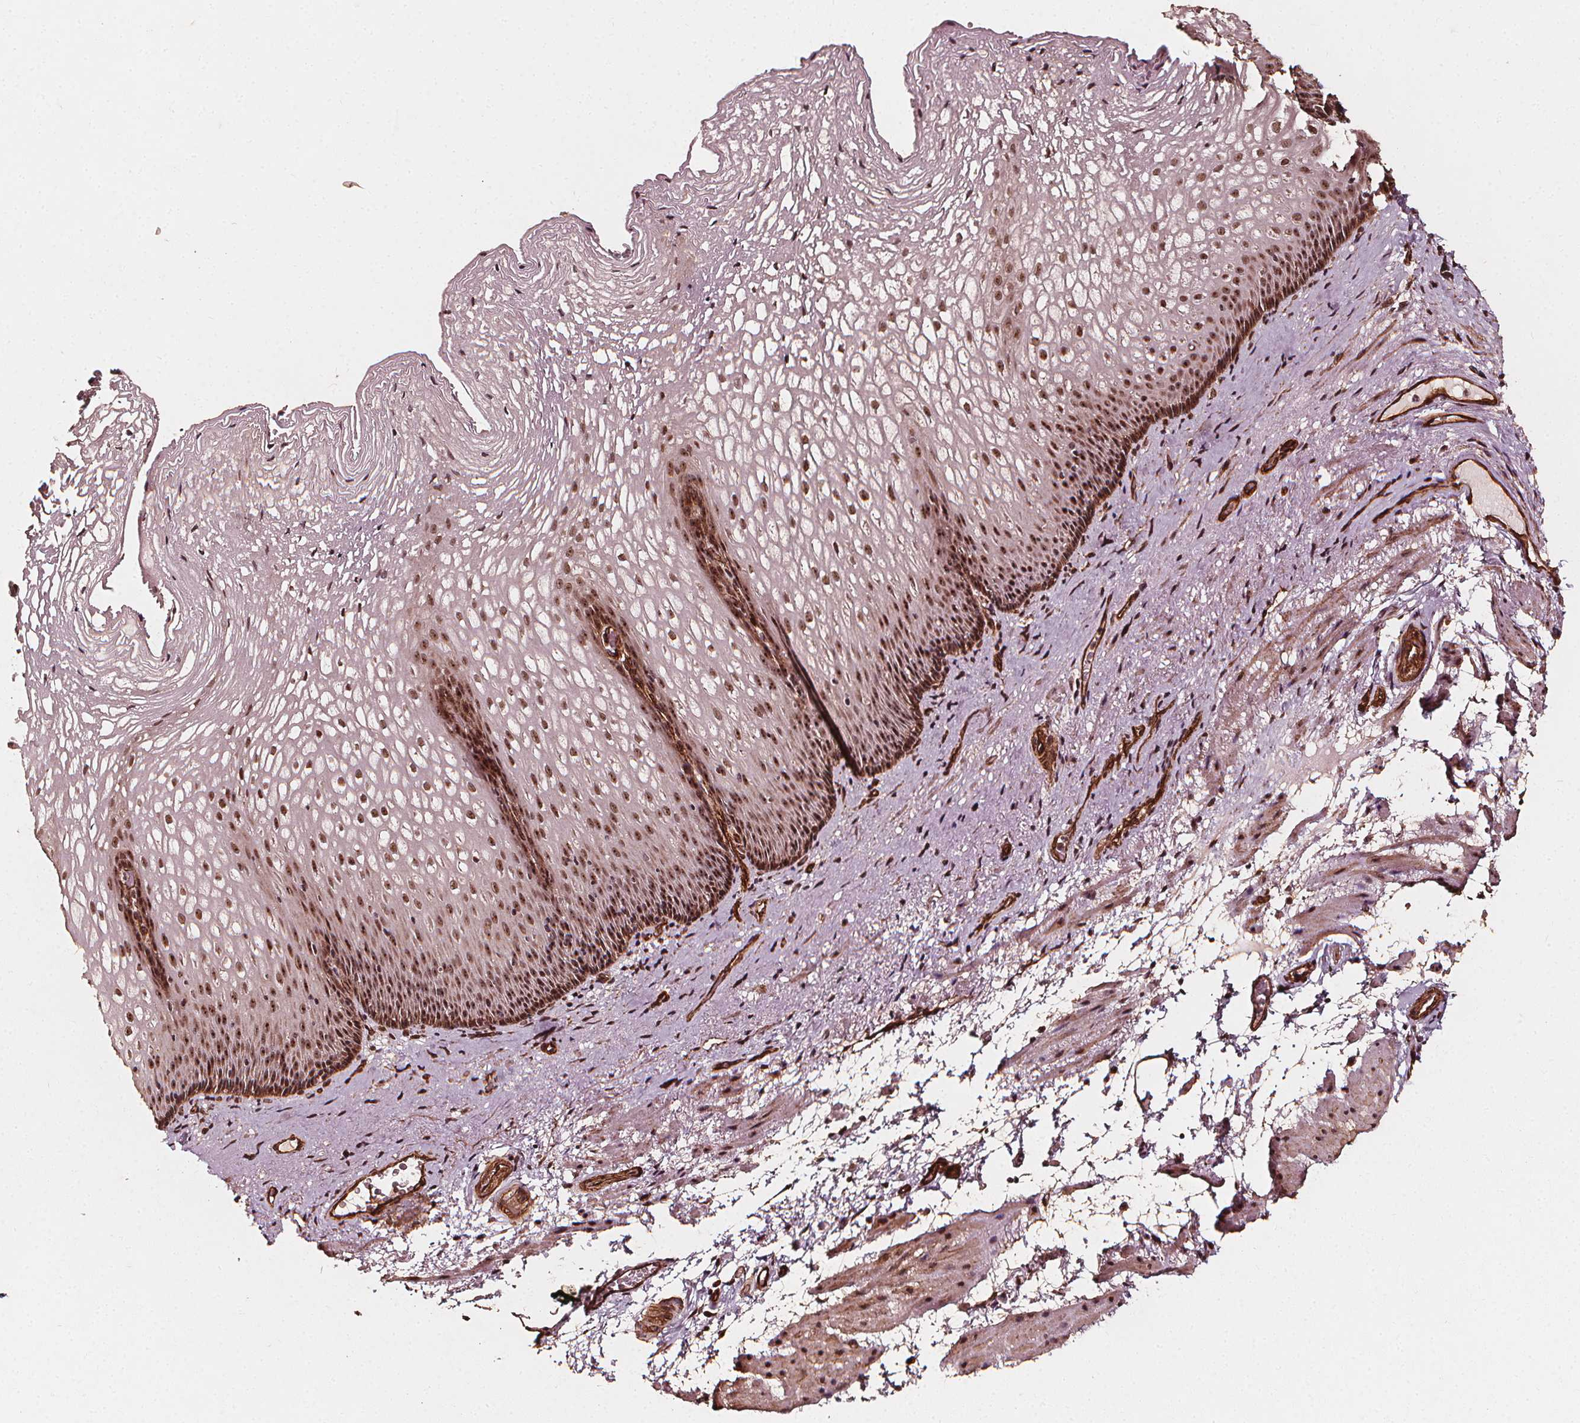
{"staining": {"intensity": "moderate", "quantity": ">75%", "location": "nuclear"}, "tissue": "esophagus", "cell_type": "Squamous epithelial cells", "image_type": "normal", "snomed": [{"axis": "morphology", "description": "Normal tissue, NOS"}, {"axis": "topography", "description": "Esophagus"}], "caption": "Protein expression analysis of unremarkable esophagus displays moderate nuclear positivity in about >75% of squamous epithelial cells.", "gene": "EXOSC9", "patient": {"sex": "male", "age": 76}}